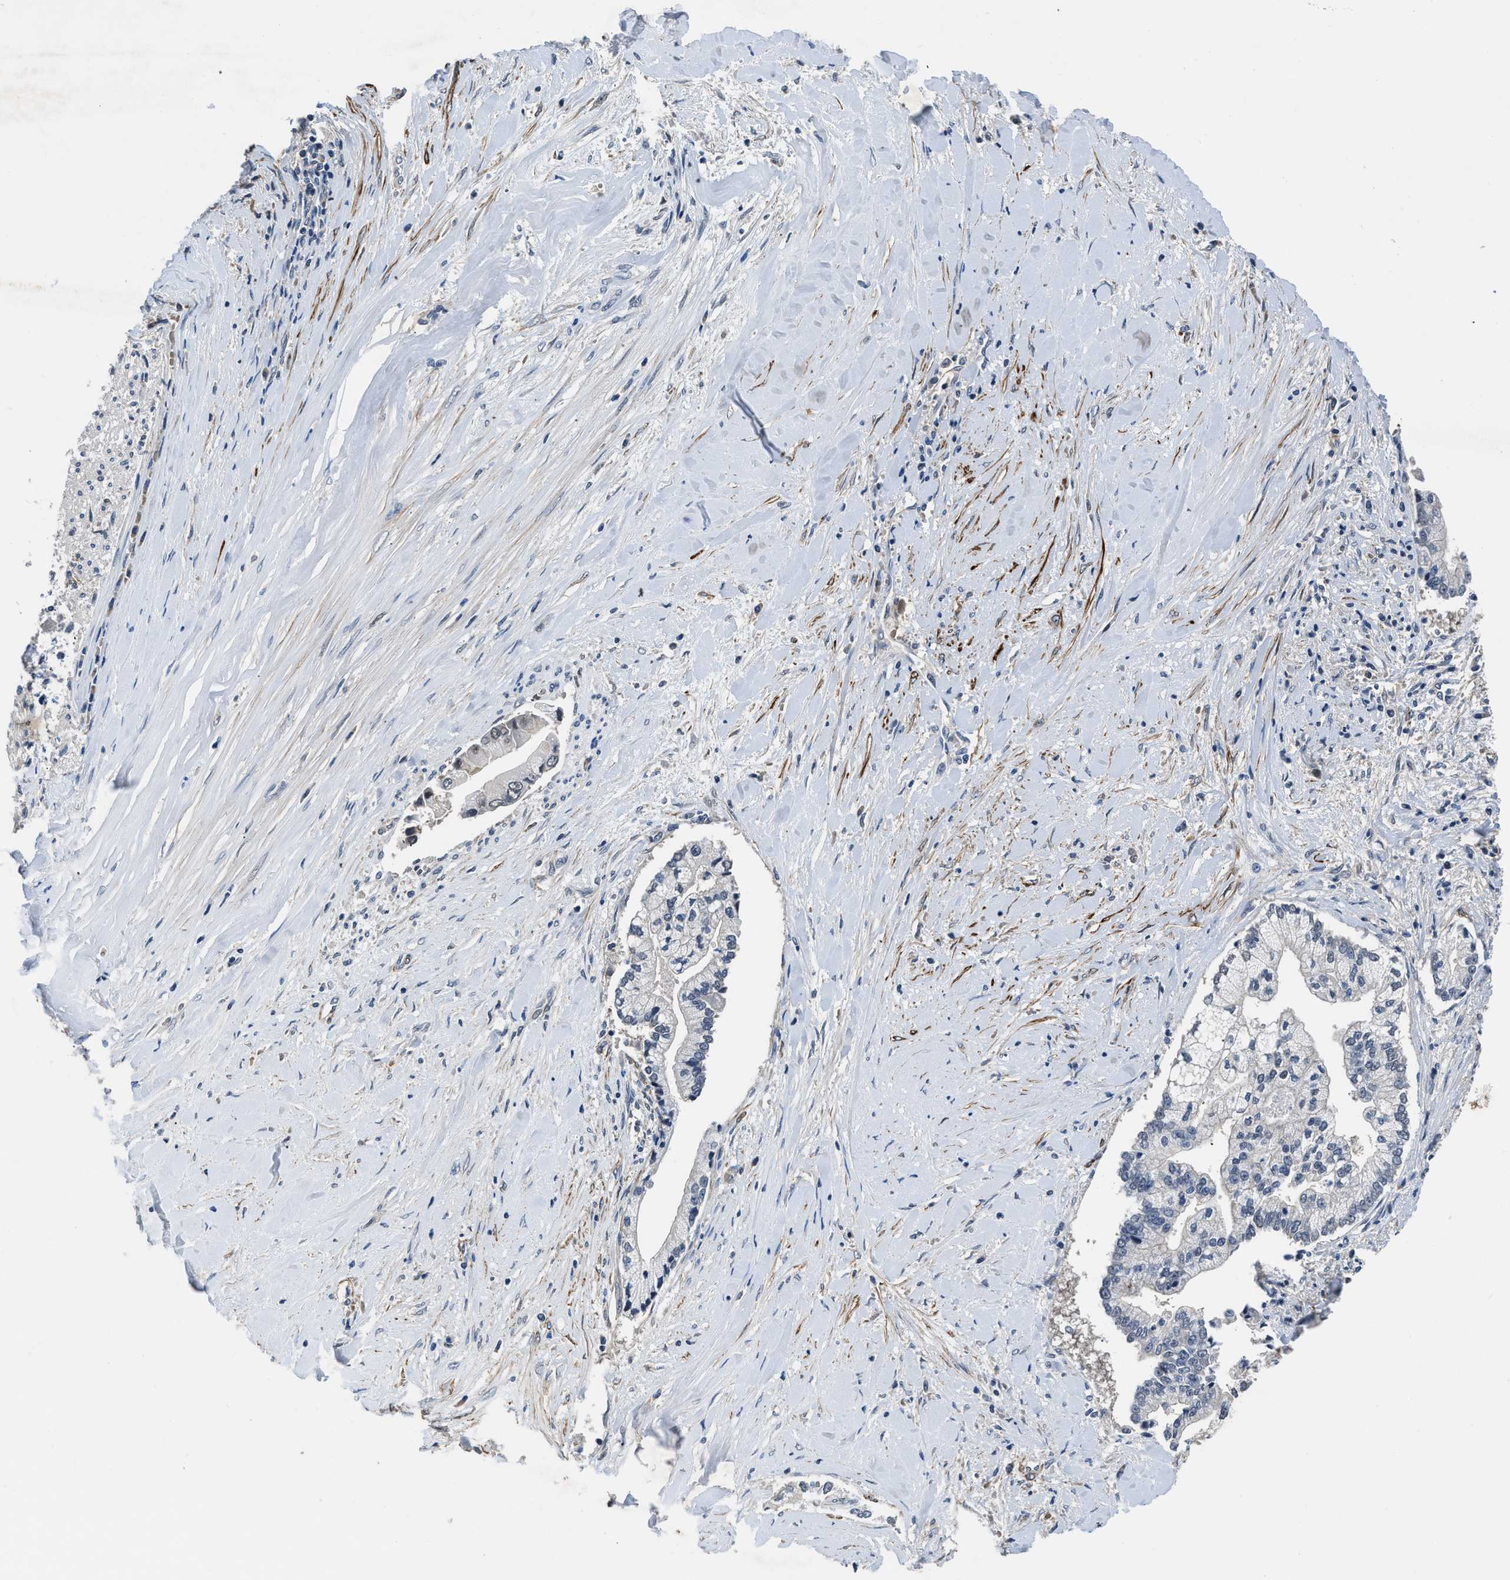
{"staining": {"intensity": "negative", "quantity": "none", "location": "none"}, "tissue": "liver cancer", "cell_type": "Tumor cells", "image_type": "cancer", "snomed": [{"axis": "morphology", "description": "Cholangiocarcinoma"}, {"axis": "topography", "description": "Liver"}], "caption": "Cholangiocarcinoma (liver) was stained to show a protein in brown. There is no significant positivity in tumor cells.", "gene": "LANCL2", "patient": {"sex": "male", "age": 50}}